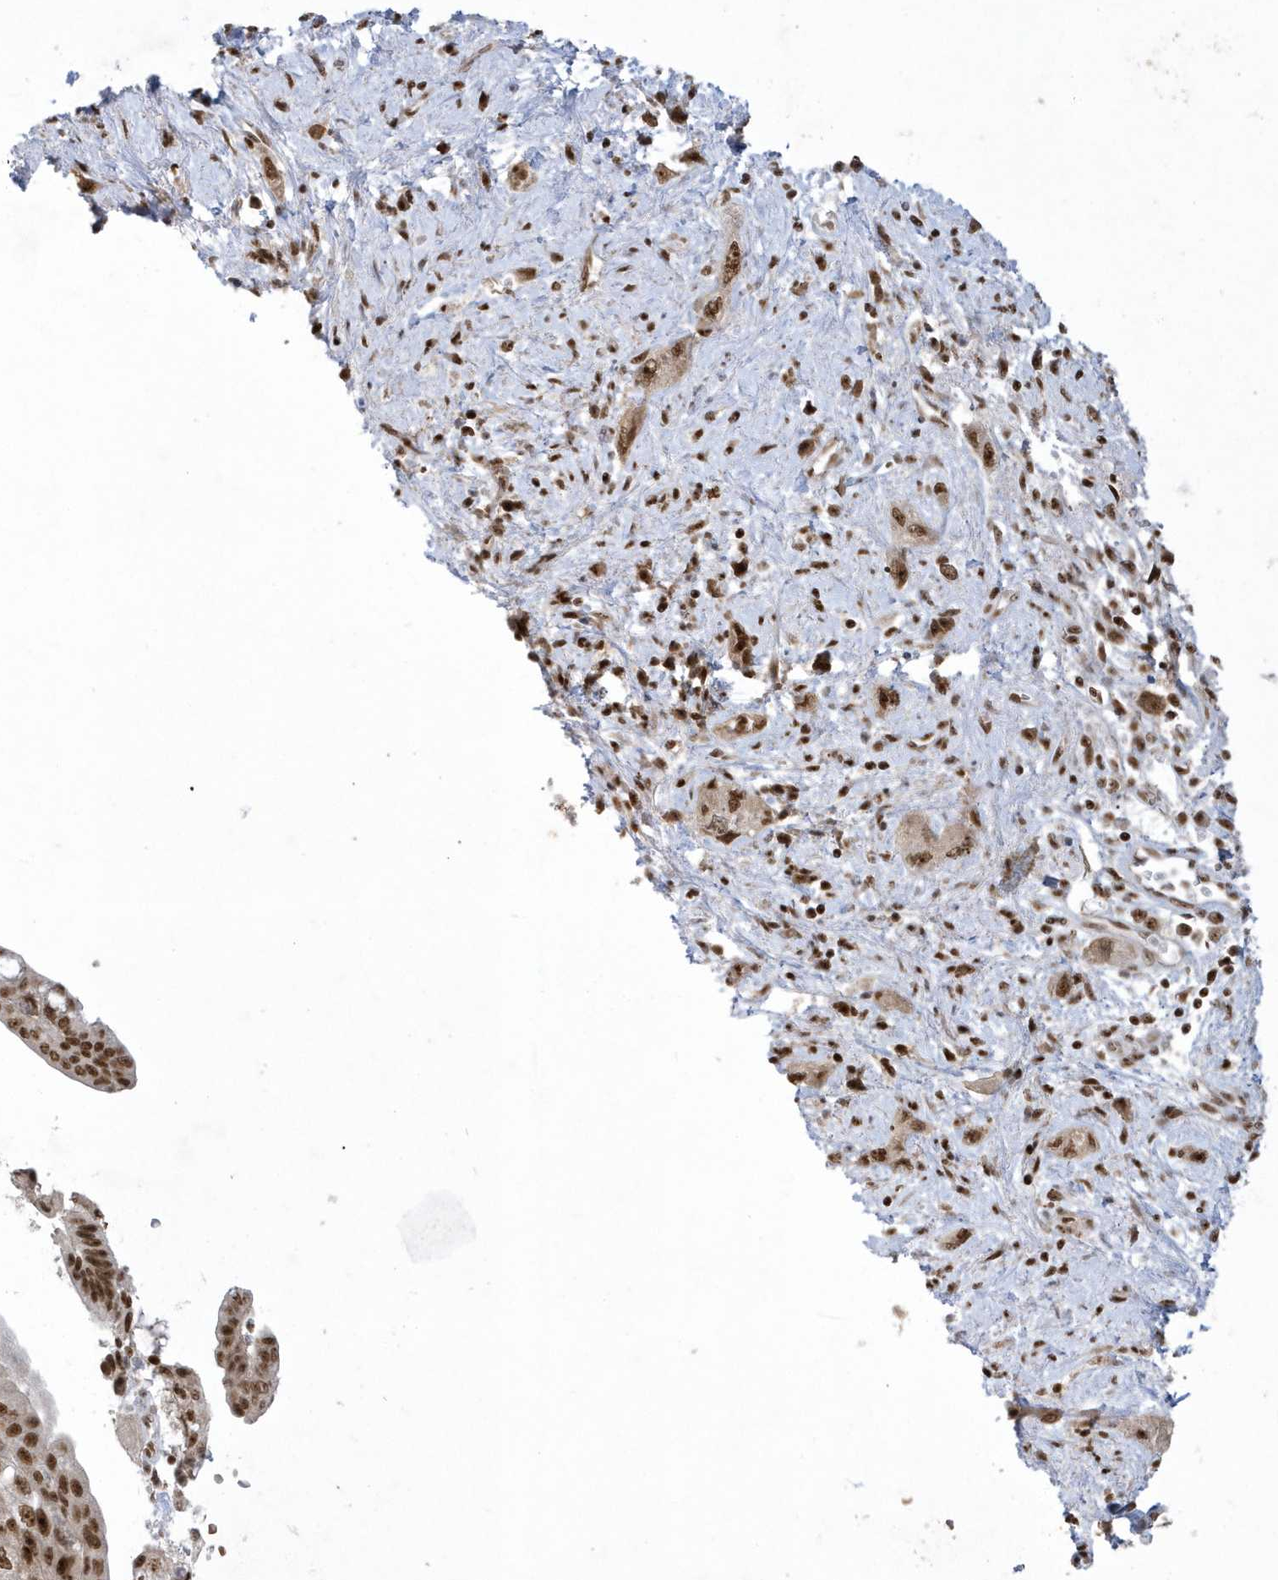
{"staining": {"intensity": "strong", "quantity": ">75%", "location": "nuclear"}, "tissue": "pancreatic cancer", "cell_type": "Tumor cells", "image_type": "cancer", "snomed": [{"axis": "morphology", "description": "Adenocarcinoma, NOS"}, {"axis": "topography", "description": "Pancreas"}], "caption": "Pancreatic cancer tissue displays strong nuclear expression in about >75% of tumor cells", "gene": "PPIL2", "patient": {"sex": "female", "age": 73}}